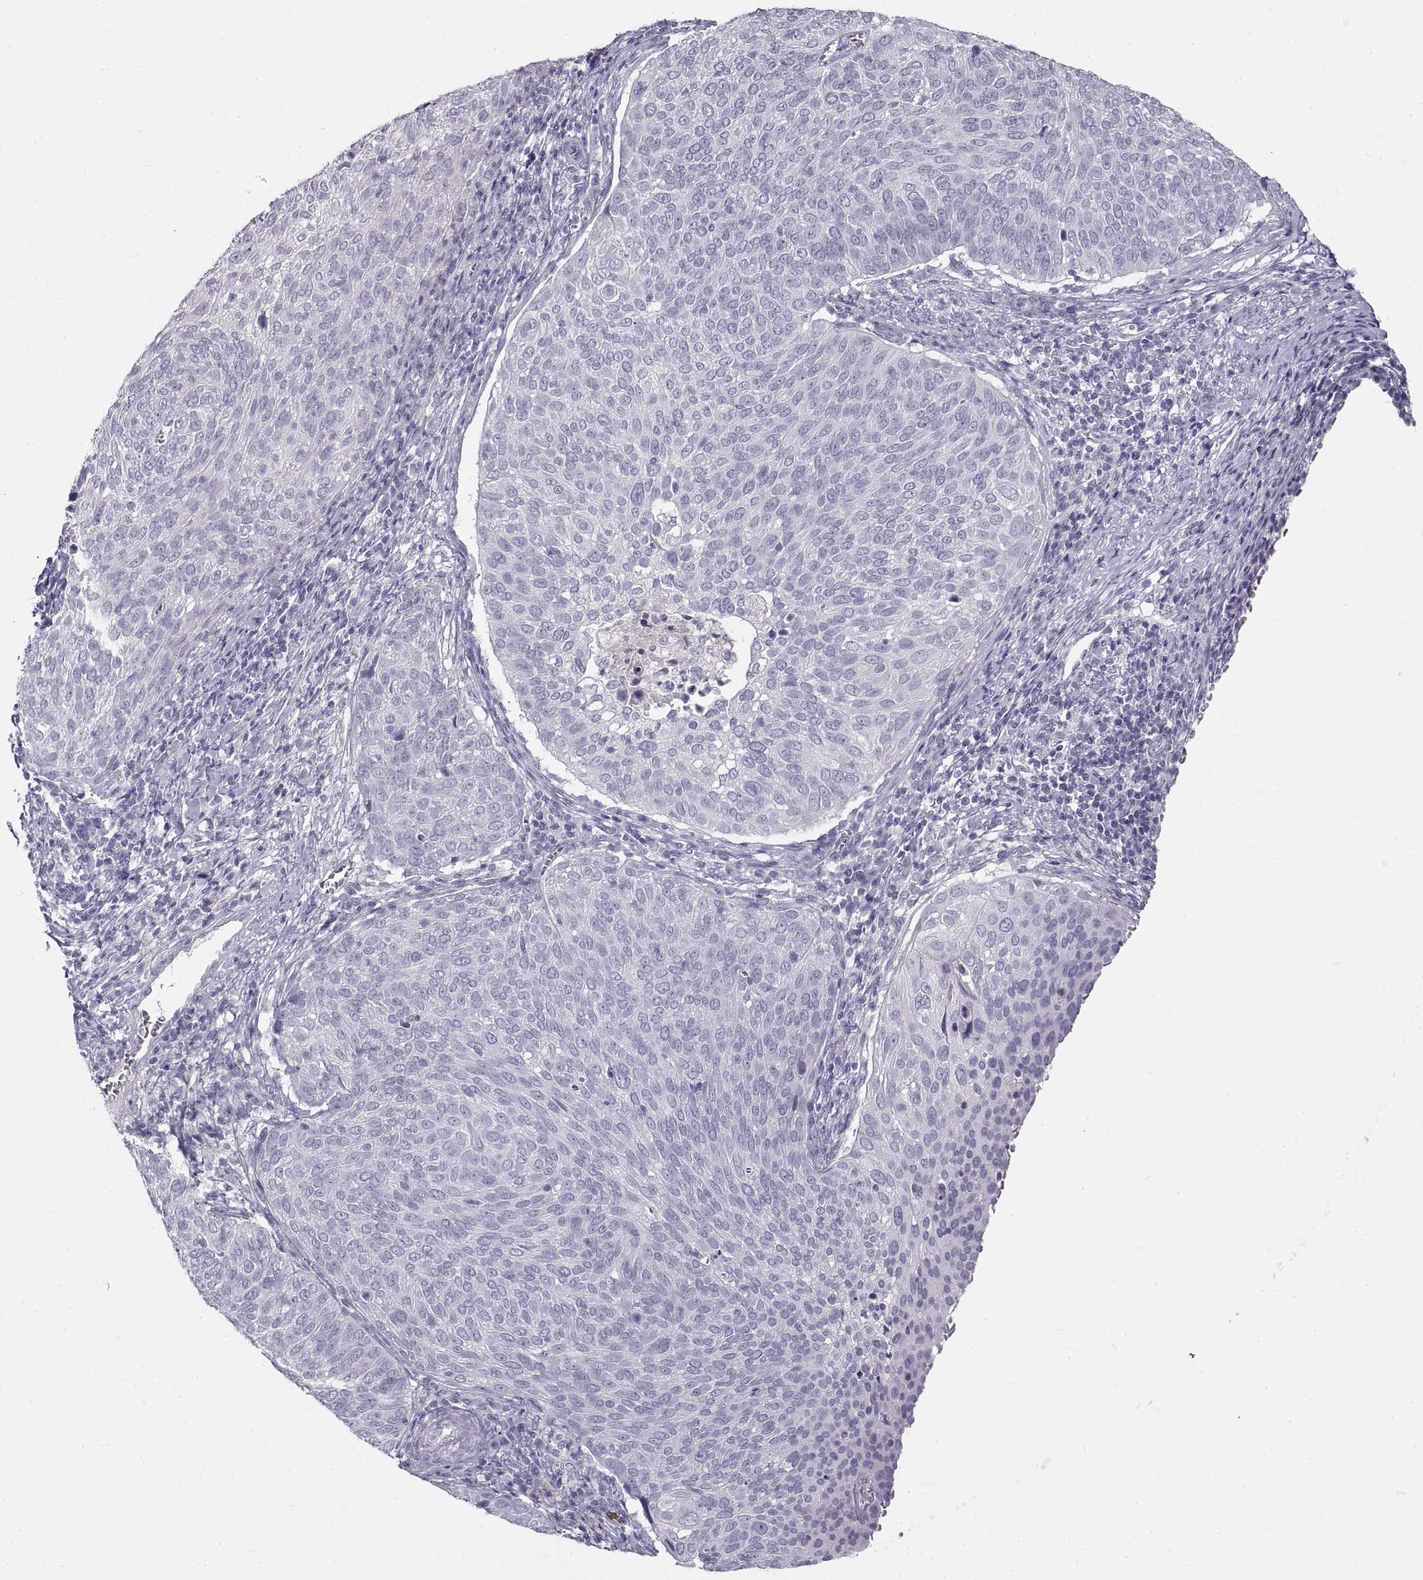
{"staining": {"intensity": "negative", "quantity": "none", "location": "none"}, "tissue": "cervical cancer", "cell_type": "Tumor cells", "image_type": "cancer", "snomed": [{"axis": "morphology", "description": "Squamous cell carcinoma, NOS"}, {"axis": "topography", "description": "Cervix"}], "caption": "There is no significant positivity in tumor cells of cervical cancer.", "gene": "CRYBB3", "patient": {"sex": "female", "age": 39}}